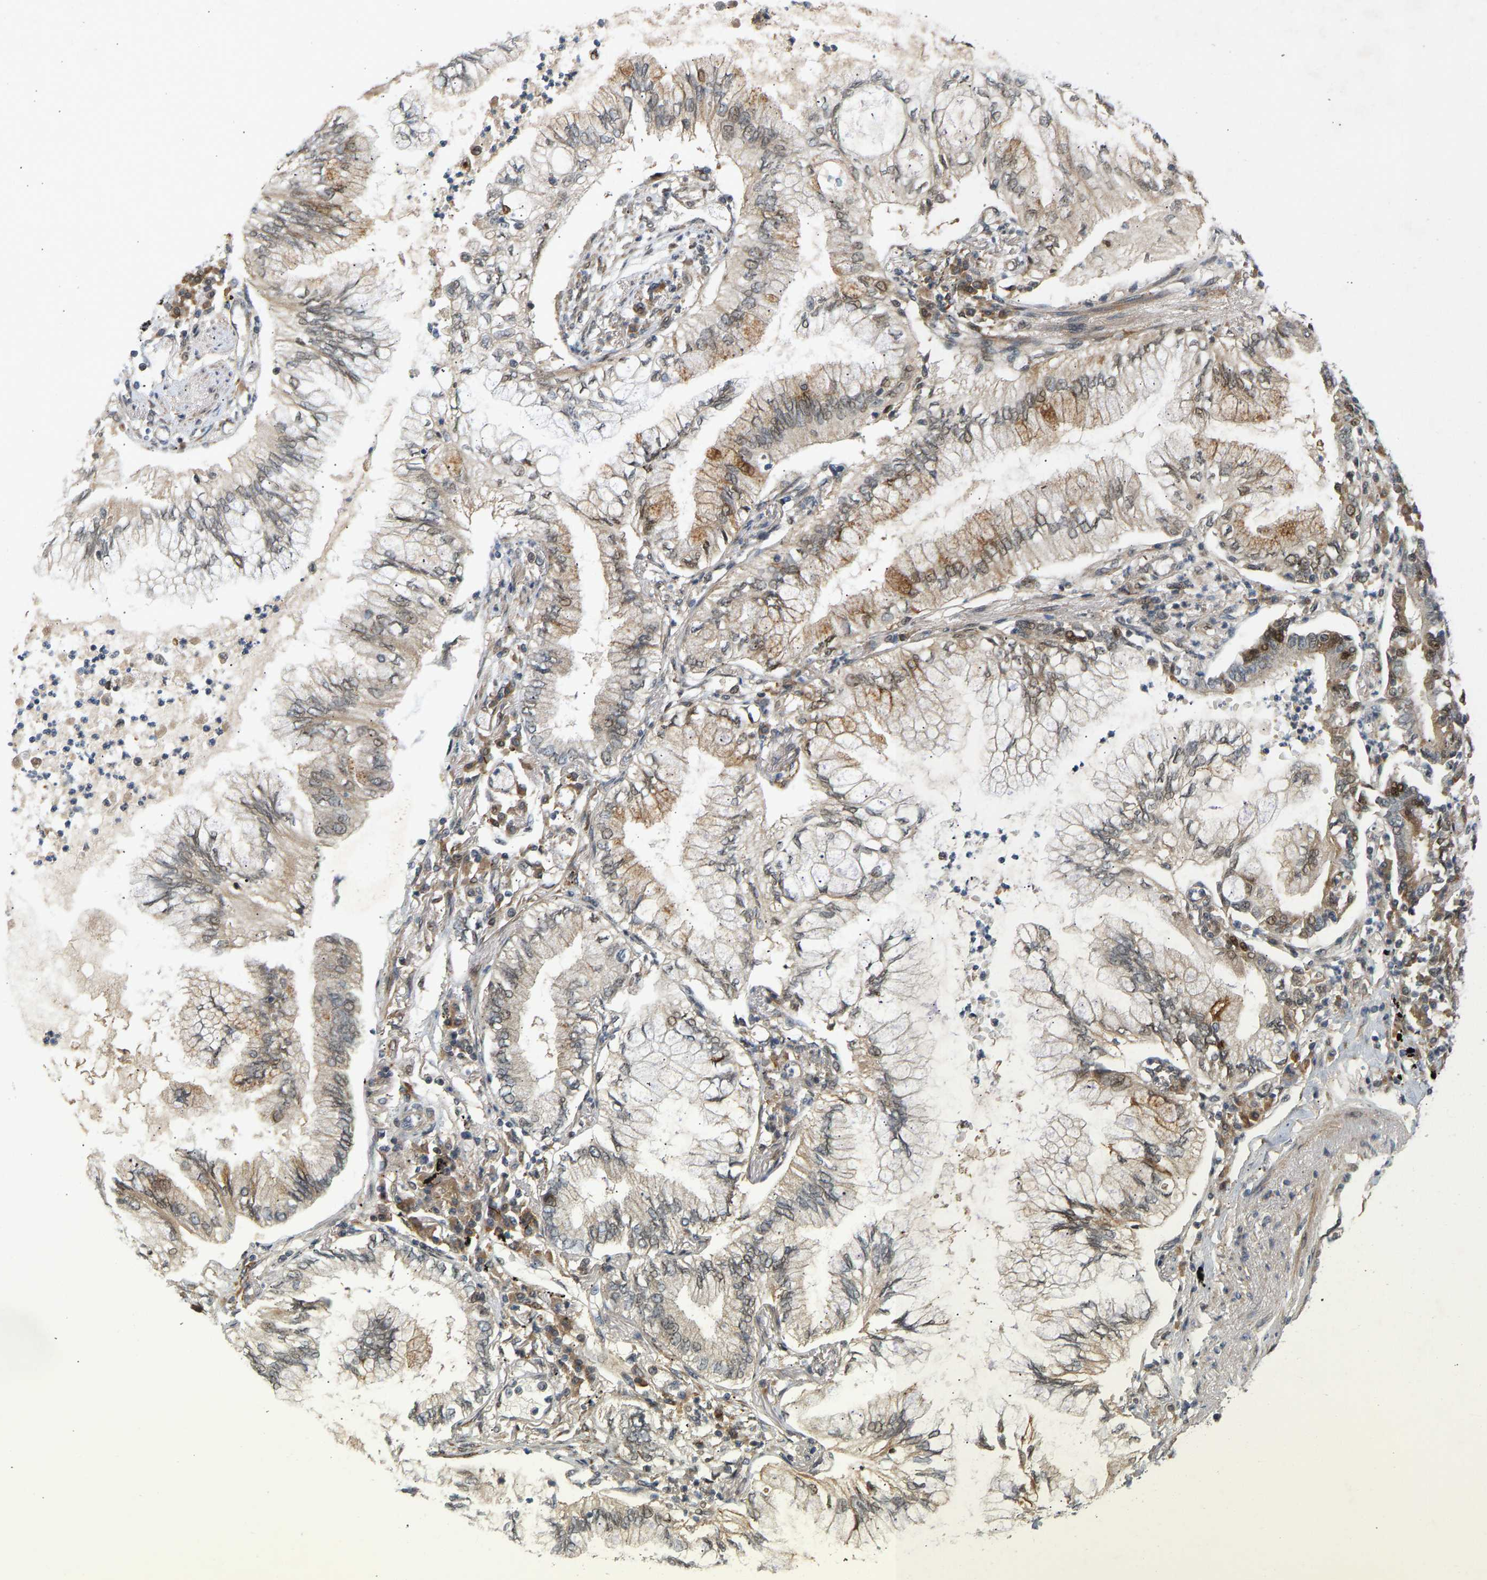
{"staining": {"intensity": "weak", "quantity": "25%-75%", "location": "cytoplasmic/membranous,nuclear"}, "tissue": "lung cancer", "cell_type": "Tumor cells", "image_type": "cancer", "snomed": [{"axis": "morphology", "description": "Normal tissue, NOS"}, {"axis": "morphology", "description": "Adenocarcinoma, NOS"}, {"axis": "topography", "description": "Bronchus"}, {"axis": "topography", "description": "Lung"}], "caption": "Lung cancer (adenocarcinoma) stained with DAB (3,3'-diaminobenzidine) immunohistochemistry (IHC) displays low levels of weak cytoplasmic/membranous and nuclear expression in approximately 25%-75% of tumor cells. (IHC, brightfield microscopy, high magnification).", "gene": "BAG1", "patient": {"sex": "female", "age": 70}}